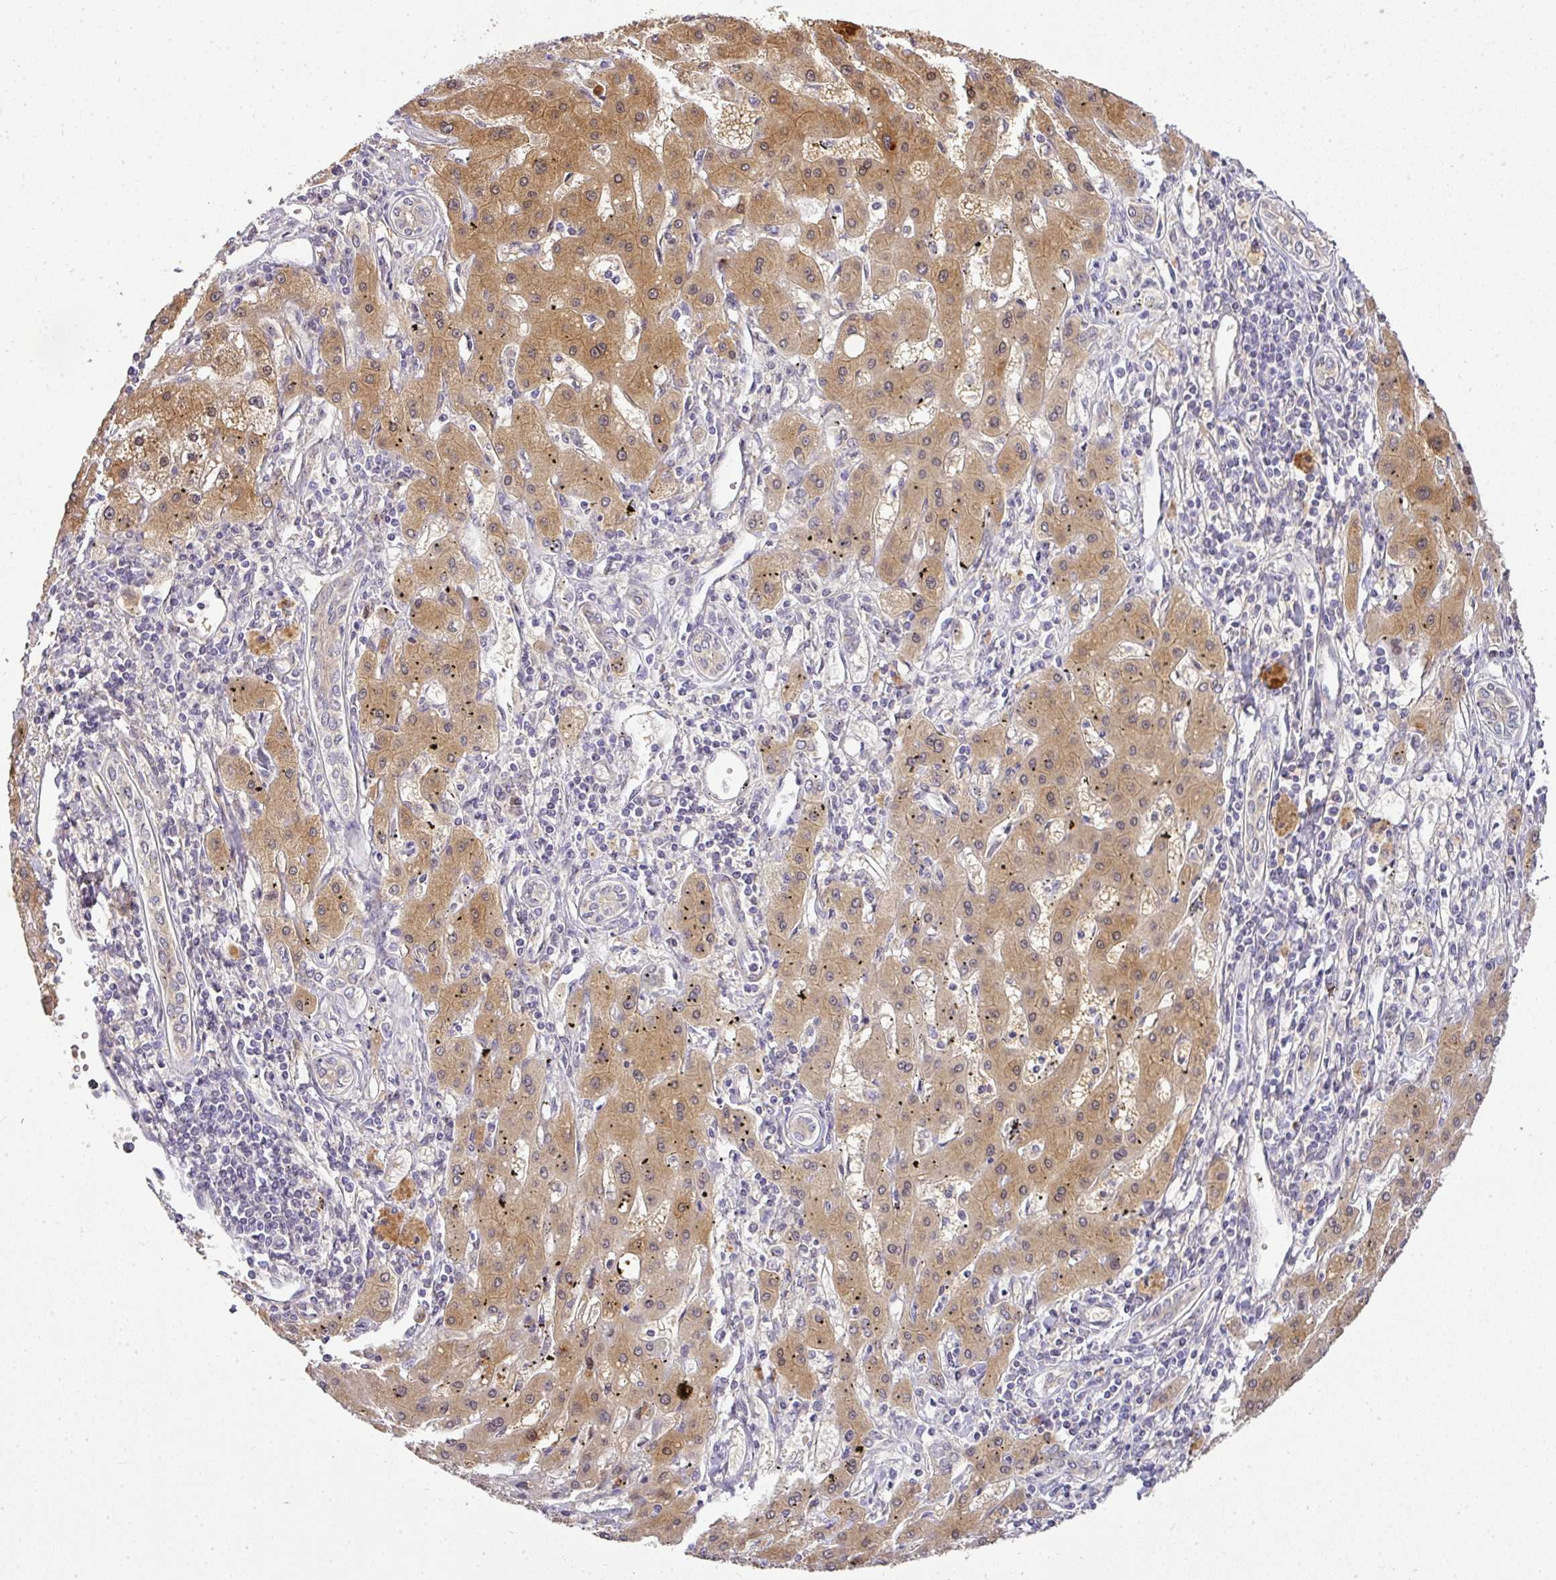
{"staining": {"intensity": "moderate", "quantity": ">75%", "location": "cytoplasmic/membranous,nuclear"}, "tissue": "liver cancer", "cell_type": "Tumor cells", "image_type": "cancer", "snomed": [{"axis": "morphology", "description": "Carcinoma, Hepatocellular, NOS"}, {"axis": "topography", "description": "Liver"}], "caption": "Brown immunohistochemical staining in liver cancer displays moderate cytoplasmic/membranous and nuclear expression in approximately >75% of tumor cells.", "gene": "ADH5", "patient": {"sex": "male", "age": 72}}